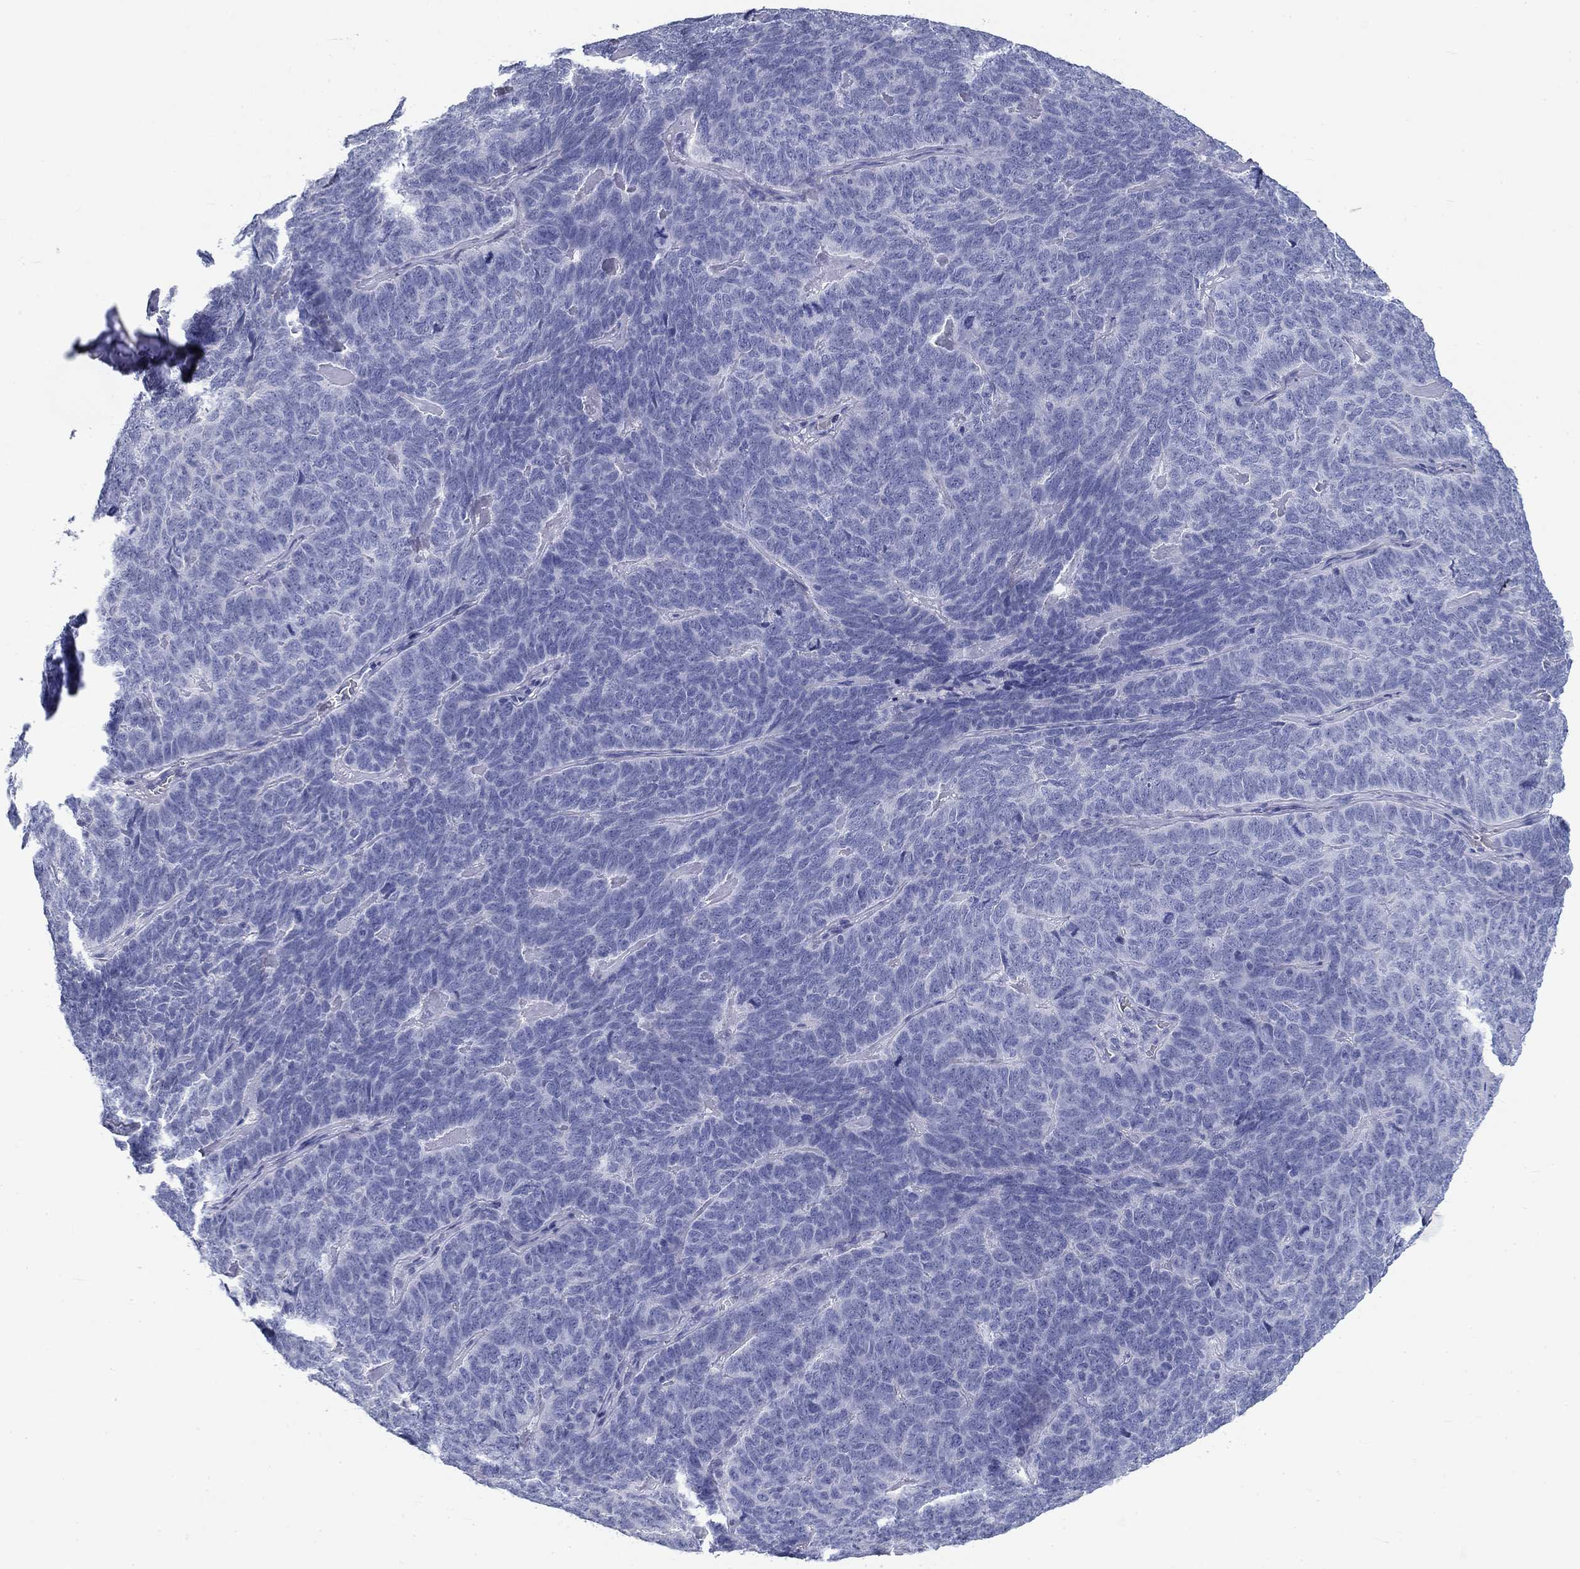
{"staining": {"intensity": "negative", "quantity": "none", "location": "none"}, "tissue": "skin cancer", "cell_type": "Tumor cells", "image_type": "cancer", "snomed": [{"axis": "morphology", "description": "Squamous cell carcinoma, NOS"}, {"axis": "topography", "description": "Skin"}, {"axis": "topography", "description": "Anal"}], "caption": "A photomicrograph of skin cancer (squamous cell carcinoma) stained for a protein shows no brown staining in tumor cells. (Brightfield microscopy of DAB immunohistochemistry at high magnification).", "gene": "CD40LG", "patient": {"sex": "female", "age": 51}}